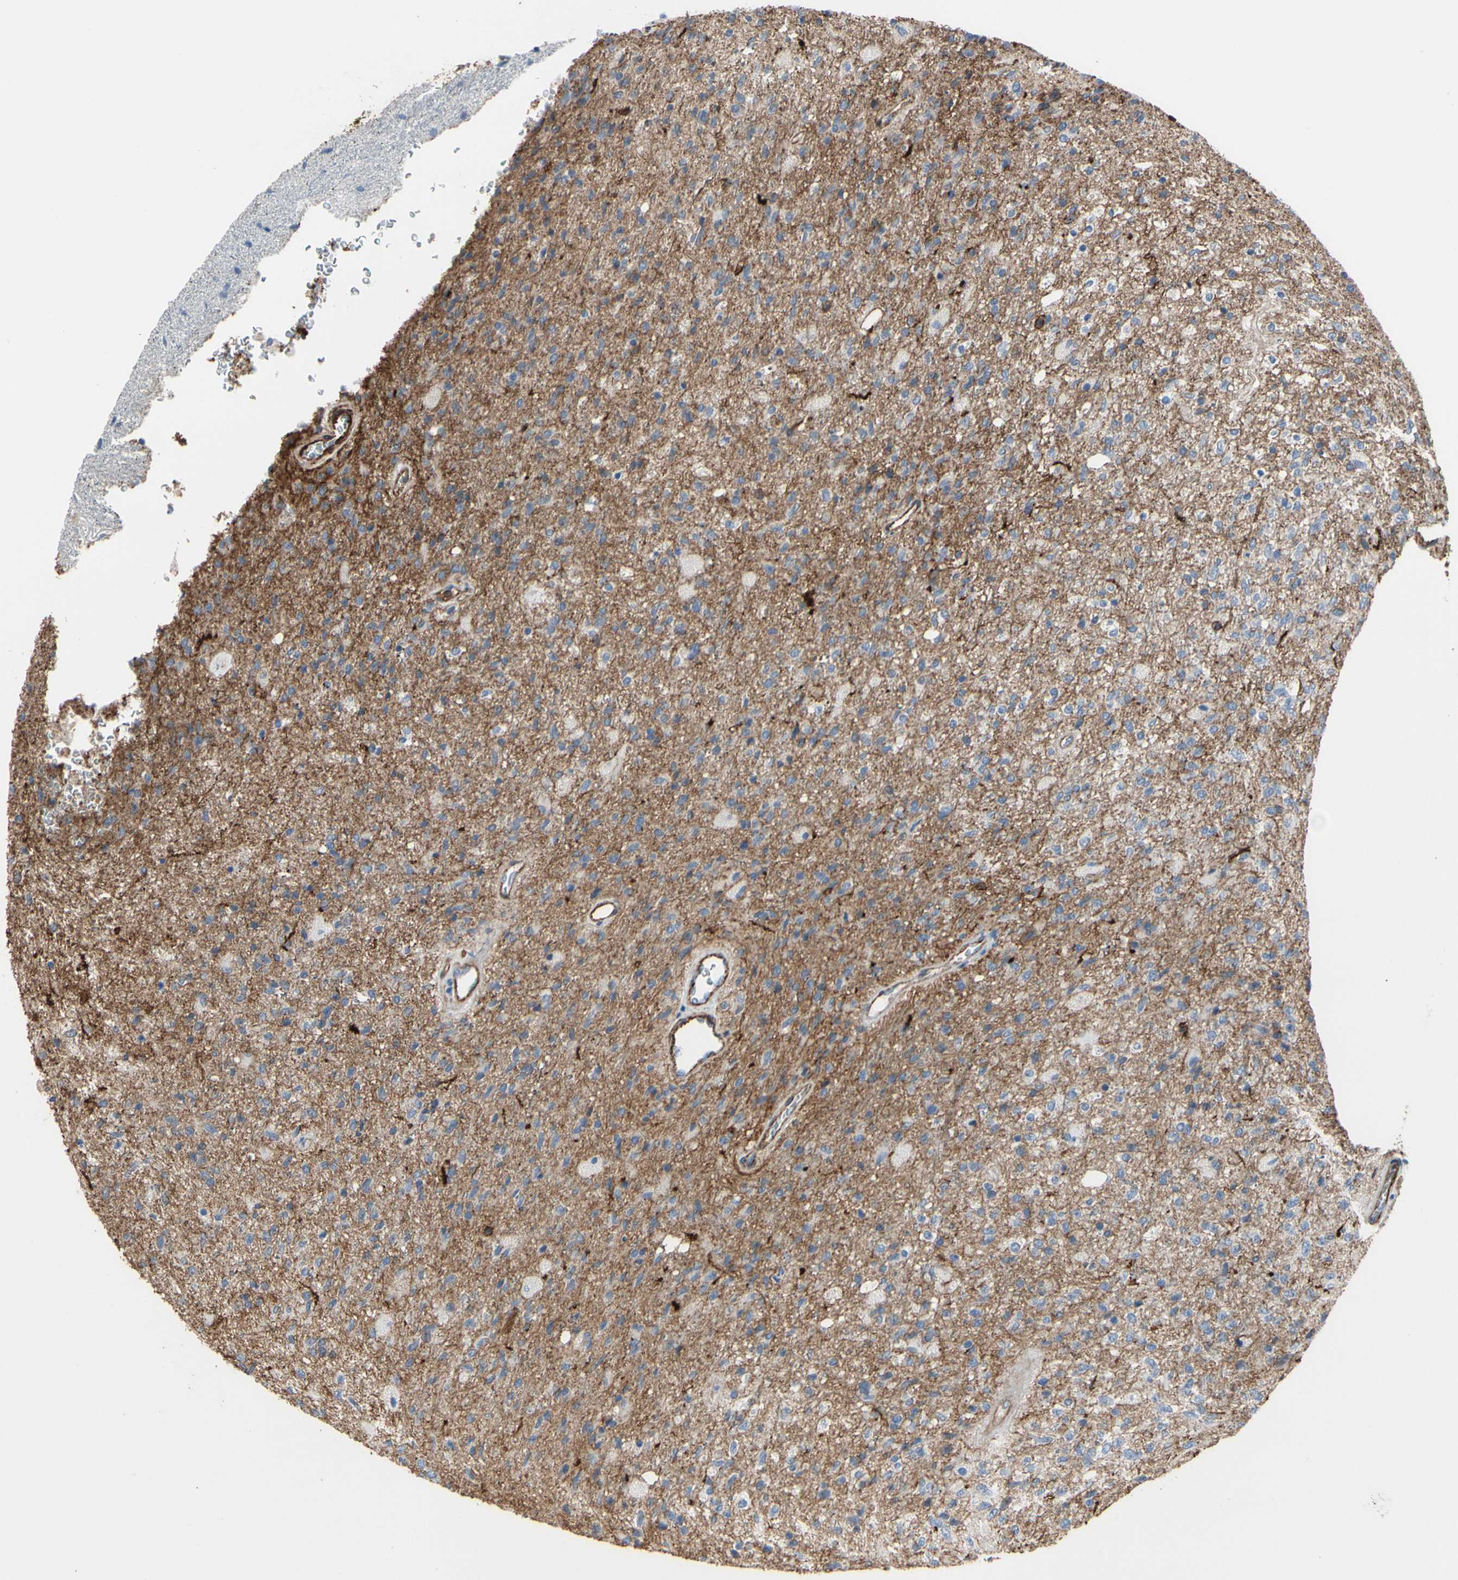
{"staining": {"intensity": "negative", "quantity": "none", "location": "none"}, "tissue": "glioma", "cell_type": "Tumor cells", "image_type": "cancer", "snomed": [{"axis": "morphology", "description": "Normal tissue, NOS"}, {"axis": "morphology", "description": "Glioma, malignant, High grade"}, {"axis": "topography", "description": "Cerebral cortex"}], "caption": "Immunohistochemistry (IHC) micrograph of glioma stained for a protein (brown), which exhibits no positivity in tumor cells.", "gene": "ANXA6", "patient": {"sex": "male", "age": 77}}